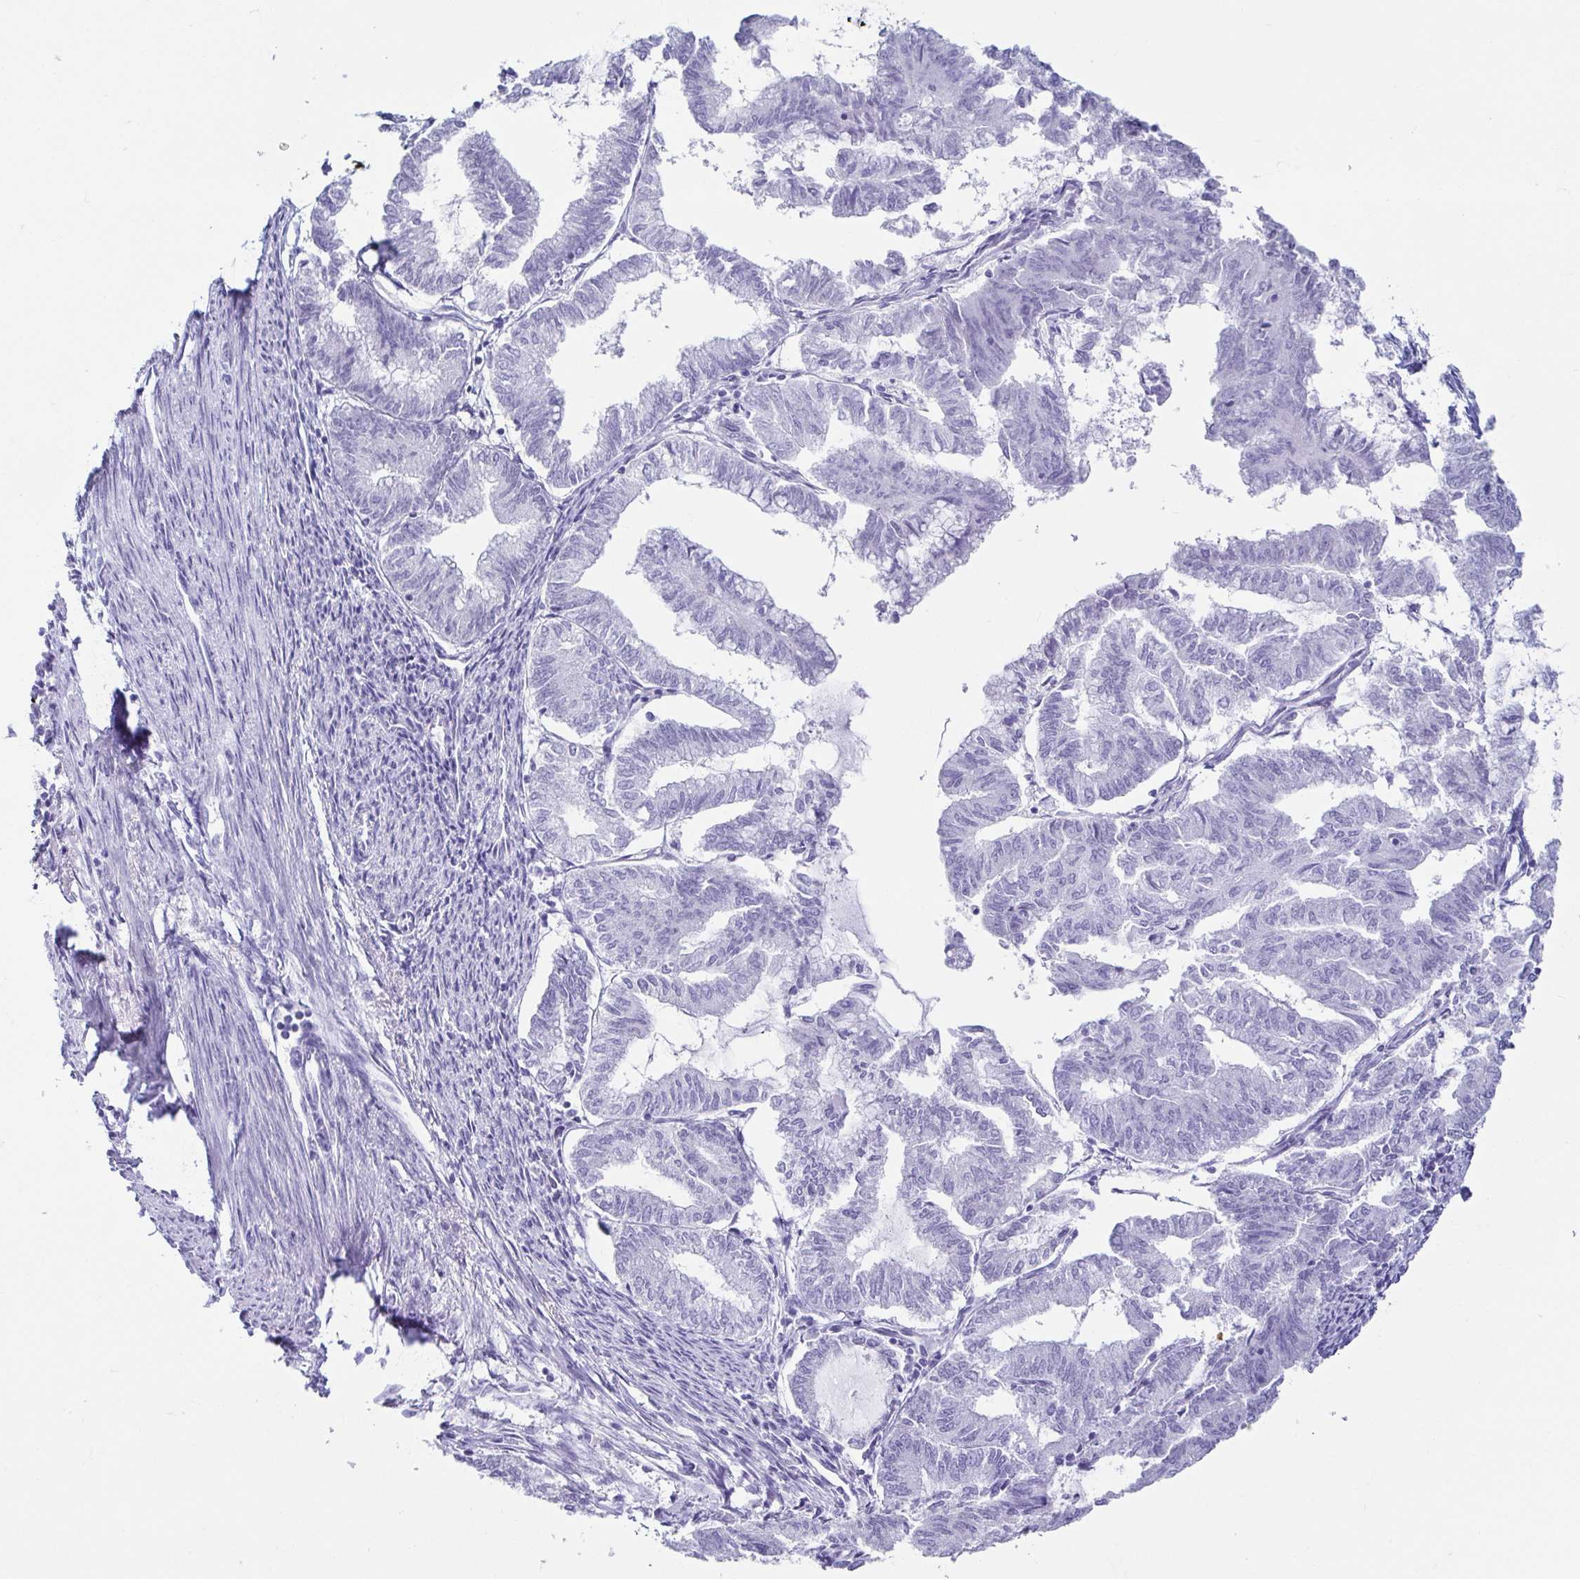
{"staining": {"intensity": "negative", "quantity": "none", "location": "none"}, "tissue": "endometrial cancer", "cell_type": "Tumor cells", "image_type": "cancer", "snomed": [{"axis": "morphology", "description": "Adenocarcinoma, NOS"}, {"axis": "topography", "description": "Endometrium"}], "caption": "Immunohistochemistry (IHC) histopathology image of neoplastic tissue: endometrial adenocarcinoma stained with DAB (3,3'-diaminobenzidine) reveals no significant protein positivity in tumor cells.", "gene": "CD164L2", "patient": {"sex": "female", "age": 79}}